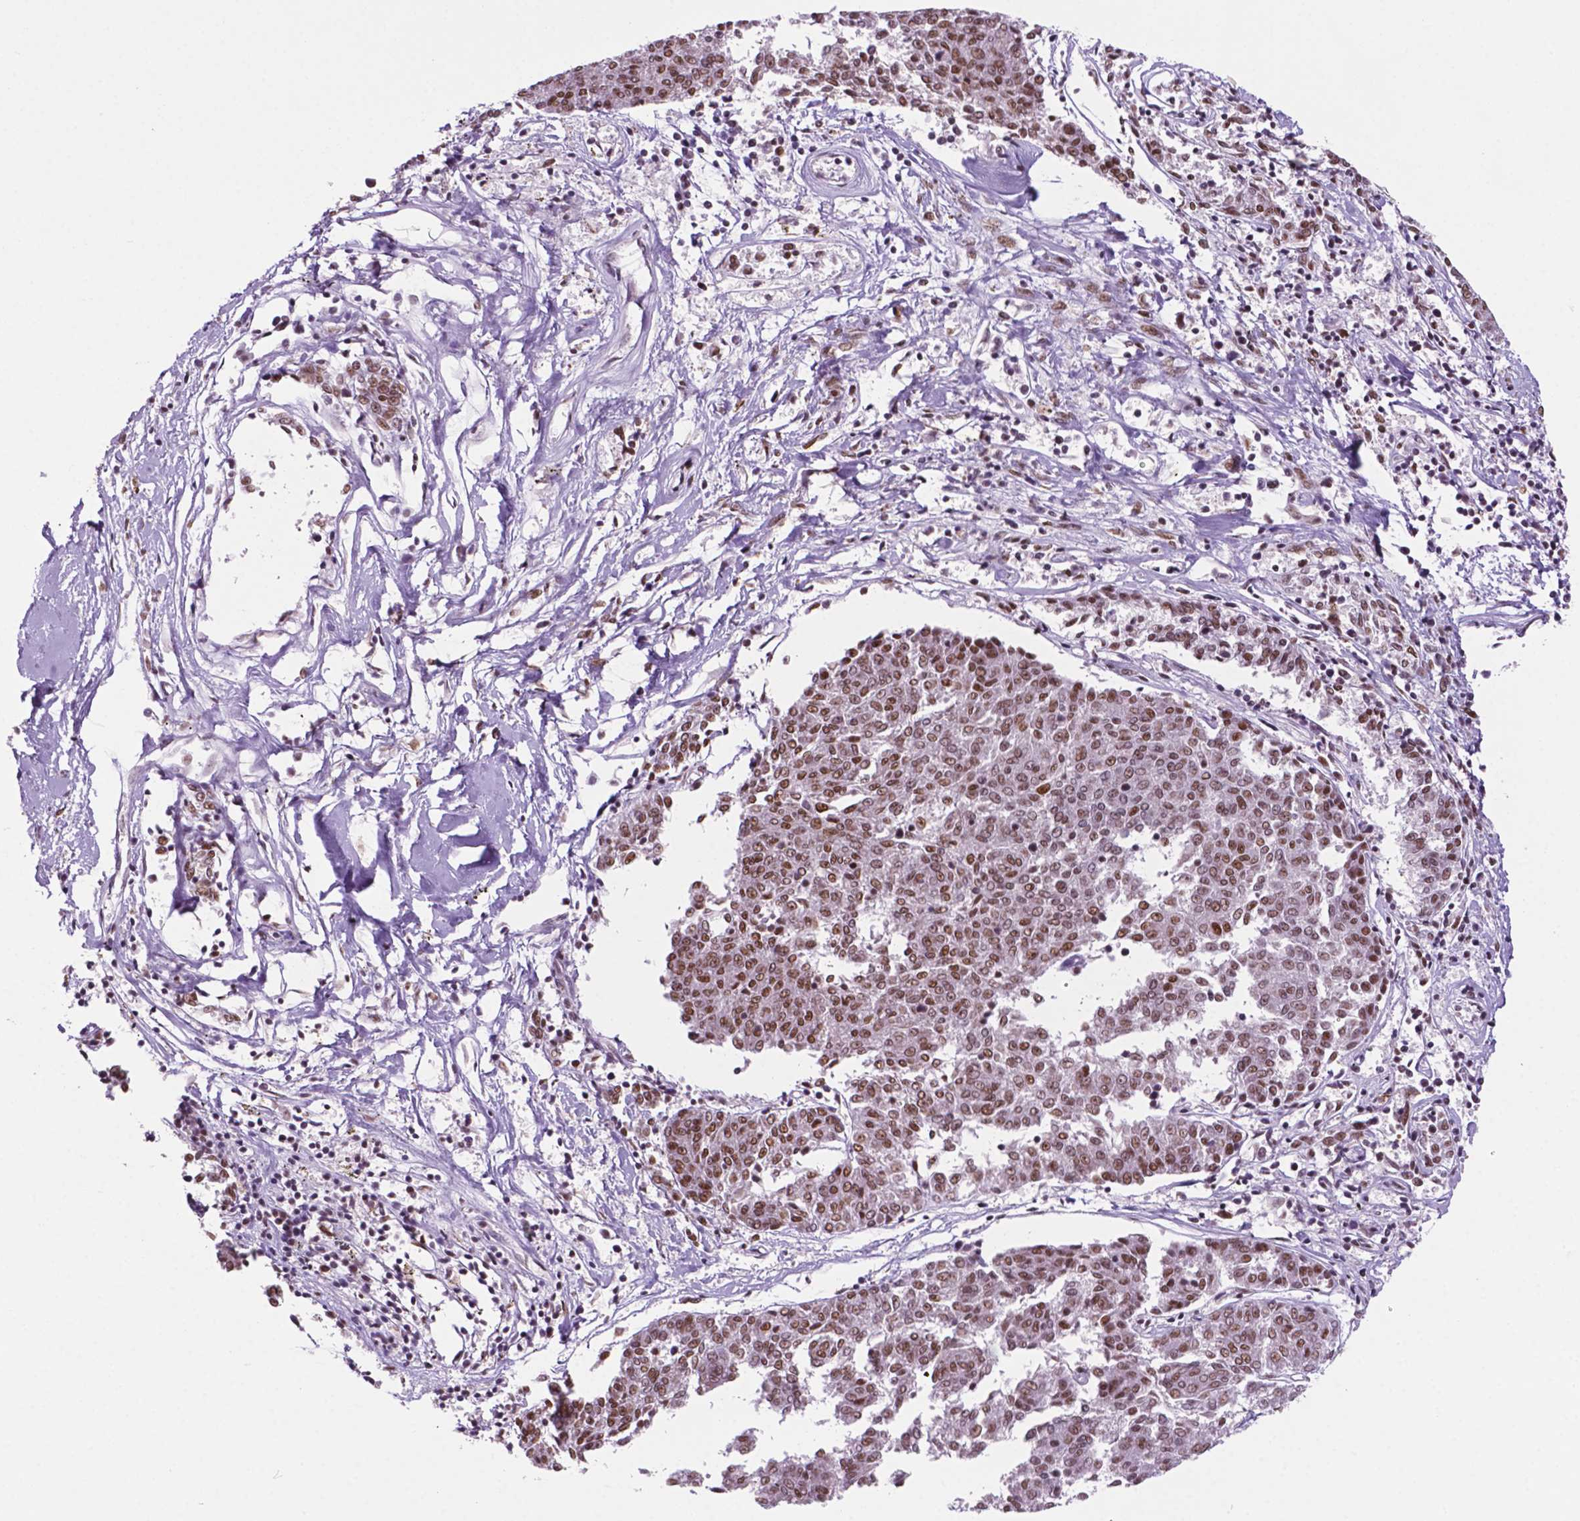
{"staining": {"intensity": "weak", "quantity": ">75%", "location": "nuclear"}, "tissue": "melanoma", "cell_type": "Tumor cells", "image_type": "cancer", "snomed": [{"axis": "morphology", "description": "Malignant melanoma, NOS"}, {"axis": "topography", "description": "Skin"}], "caption": "Immunohistochemical staining of human malignant melanoma exhibits weak nuclear protein positivity in about >75% of tumor cells. Using DAB (3,3'-diaminobenzidine) (brown) and hematoxylin (blue) stains, captured at high magnification using brightfield microscopy.", "gene": "MLH1", "patient": {"sex": "female", "age": 72}}